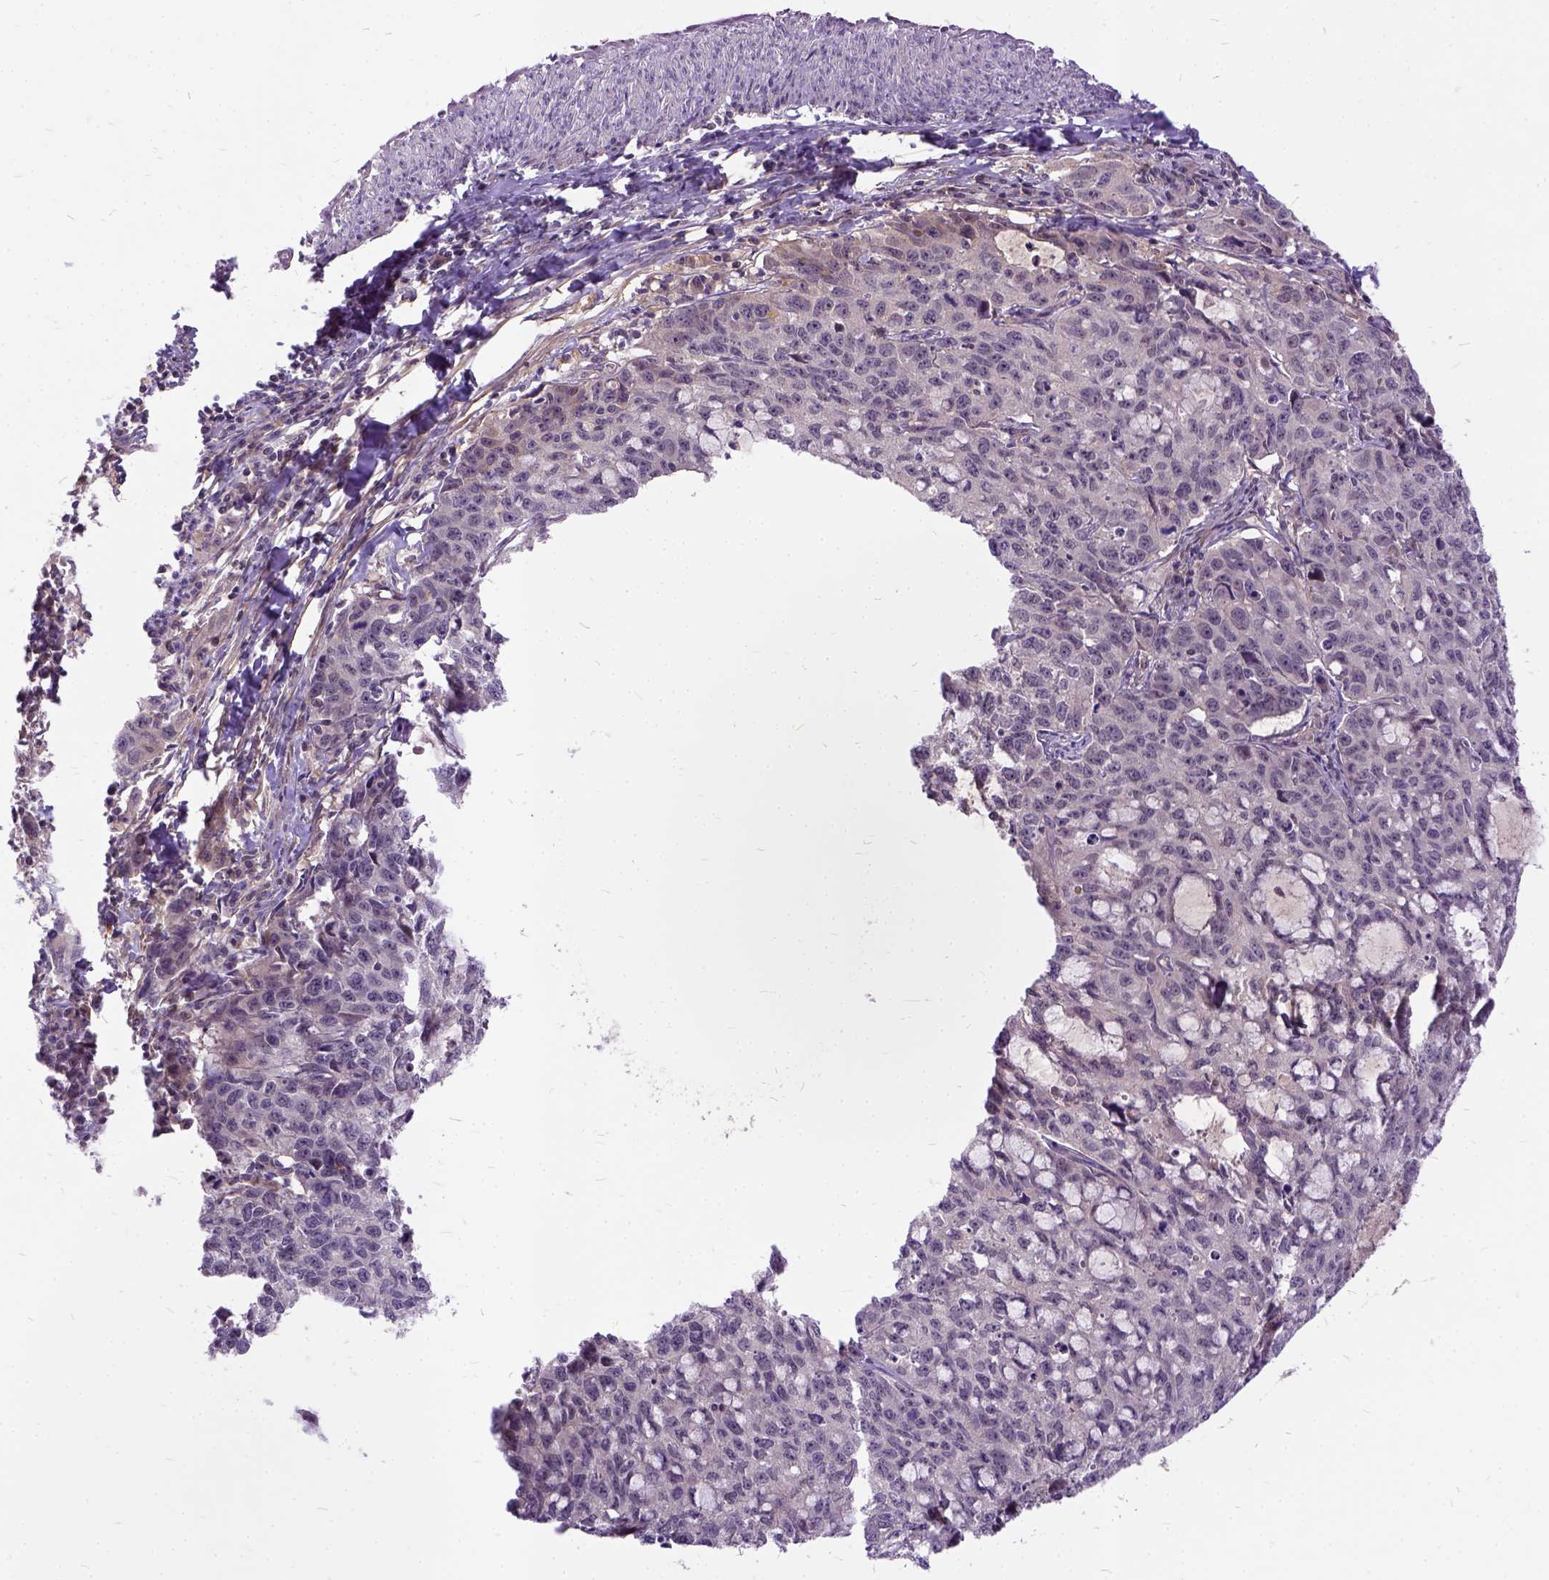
{"staining": {"intensity": "negative", "quantity": "none", "location": "none"}, "tissue": "cervical cancer", "cell_type": "Tumor cells", "image_type": "cancer", "snomed": [{"axis": "morphology", "description": "Squamous cell carcinoma, NOS"}, {"axis": "topography", "description": "Cervix"}], "caption": "Tumor cells are negative for brown protein staining in squamous cell carcinoma (cervical).", "gene": "ILRUN", "patient": {"sex": "female", "age": 28}}